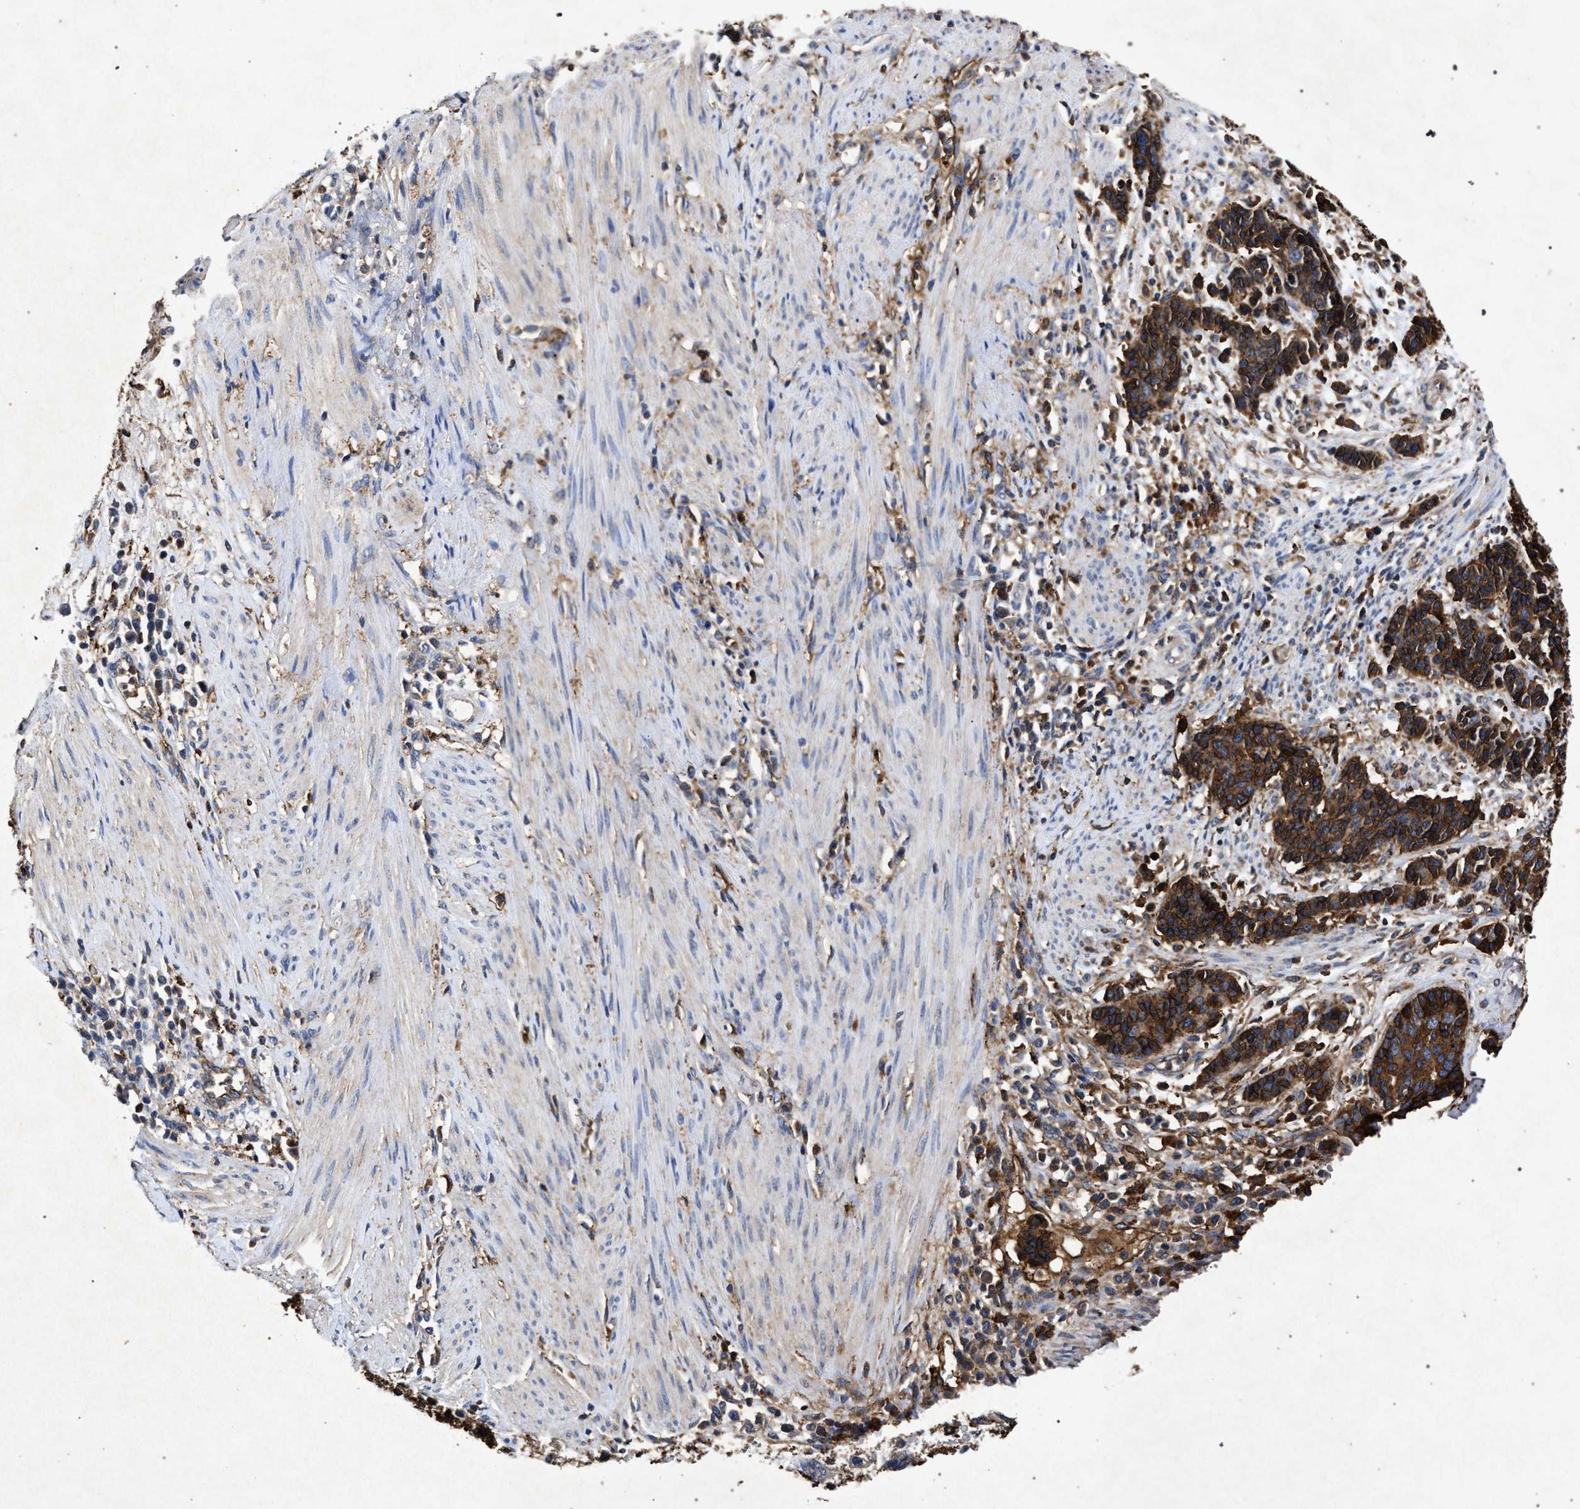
{"staining": {"intensity": "strong", "quantity": ">75%", "location": "cytoplasmic/membranous"}, "tissue": "cervical cancer", "cell_type": "Tumor cells", "image_type": "cancer", "snomed": [{"axis": "morphology", "description": "Squamous cell carcinoma, NOS"}, {"axis": "topography", "description": "Cervix"}], "caption": "High-power microscopy captured an immunohistochemistry histopathology image of cervical cancer, revealing strong cytoplasmic/membranous expression in about >75% of tumor cells. The staining was performed using DAB, with brown indicating positive protein expression. Nuclei are stained blue with hematoxylin.", "gene": "MARCKS", "patient": {"sex": "female", "age": 35}}